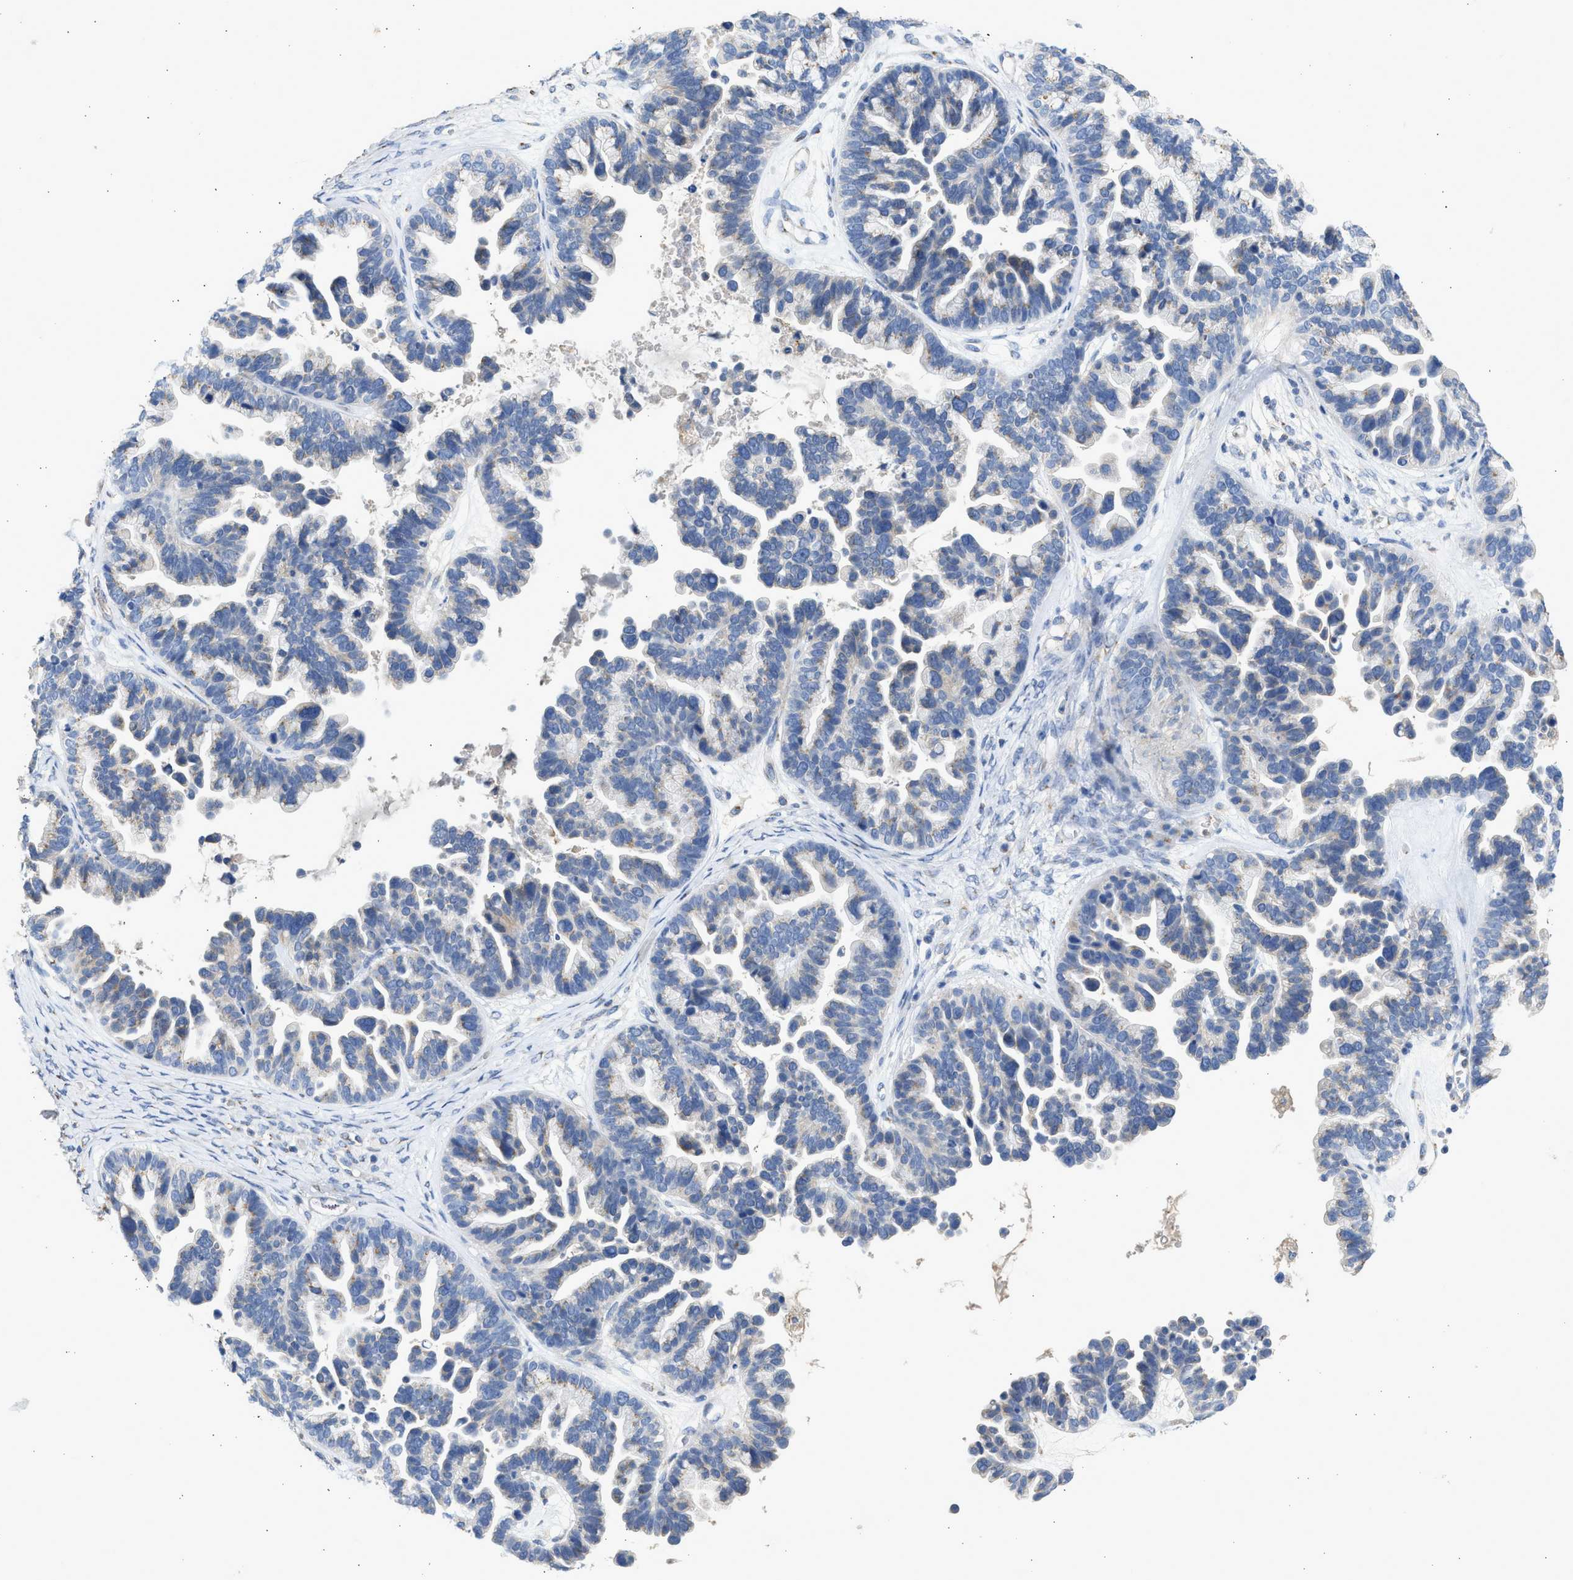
{"staining": {"intensity": "weak", "quantity": "<25%", "location": "cytoplasmic/membranous"}, "tissue": "ovarian cancer", "cell_type": "Tumor cells", "image_type": "cancer", "snomed": [{"axis": "morphology", "description": "Cystadenocarcinoma, serous, NOS"}, {"axis": "topography", "description": "Ovary"}], "caption": "Tumor cells are negative for brown protein staining in ovarian serous cystadenocarcinoma.", "gene": "IPO8", "patient": {"sex": "female", "age": 56}}